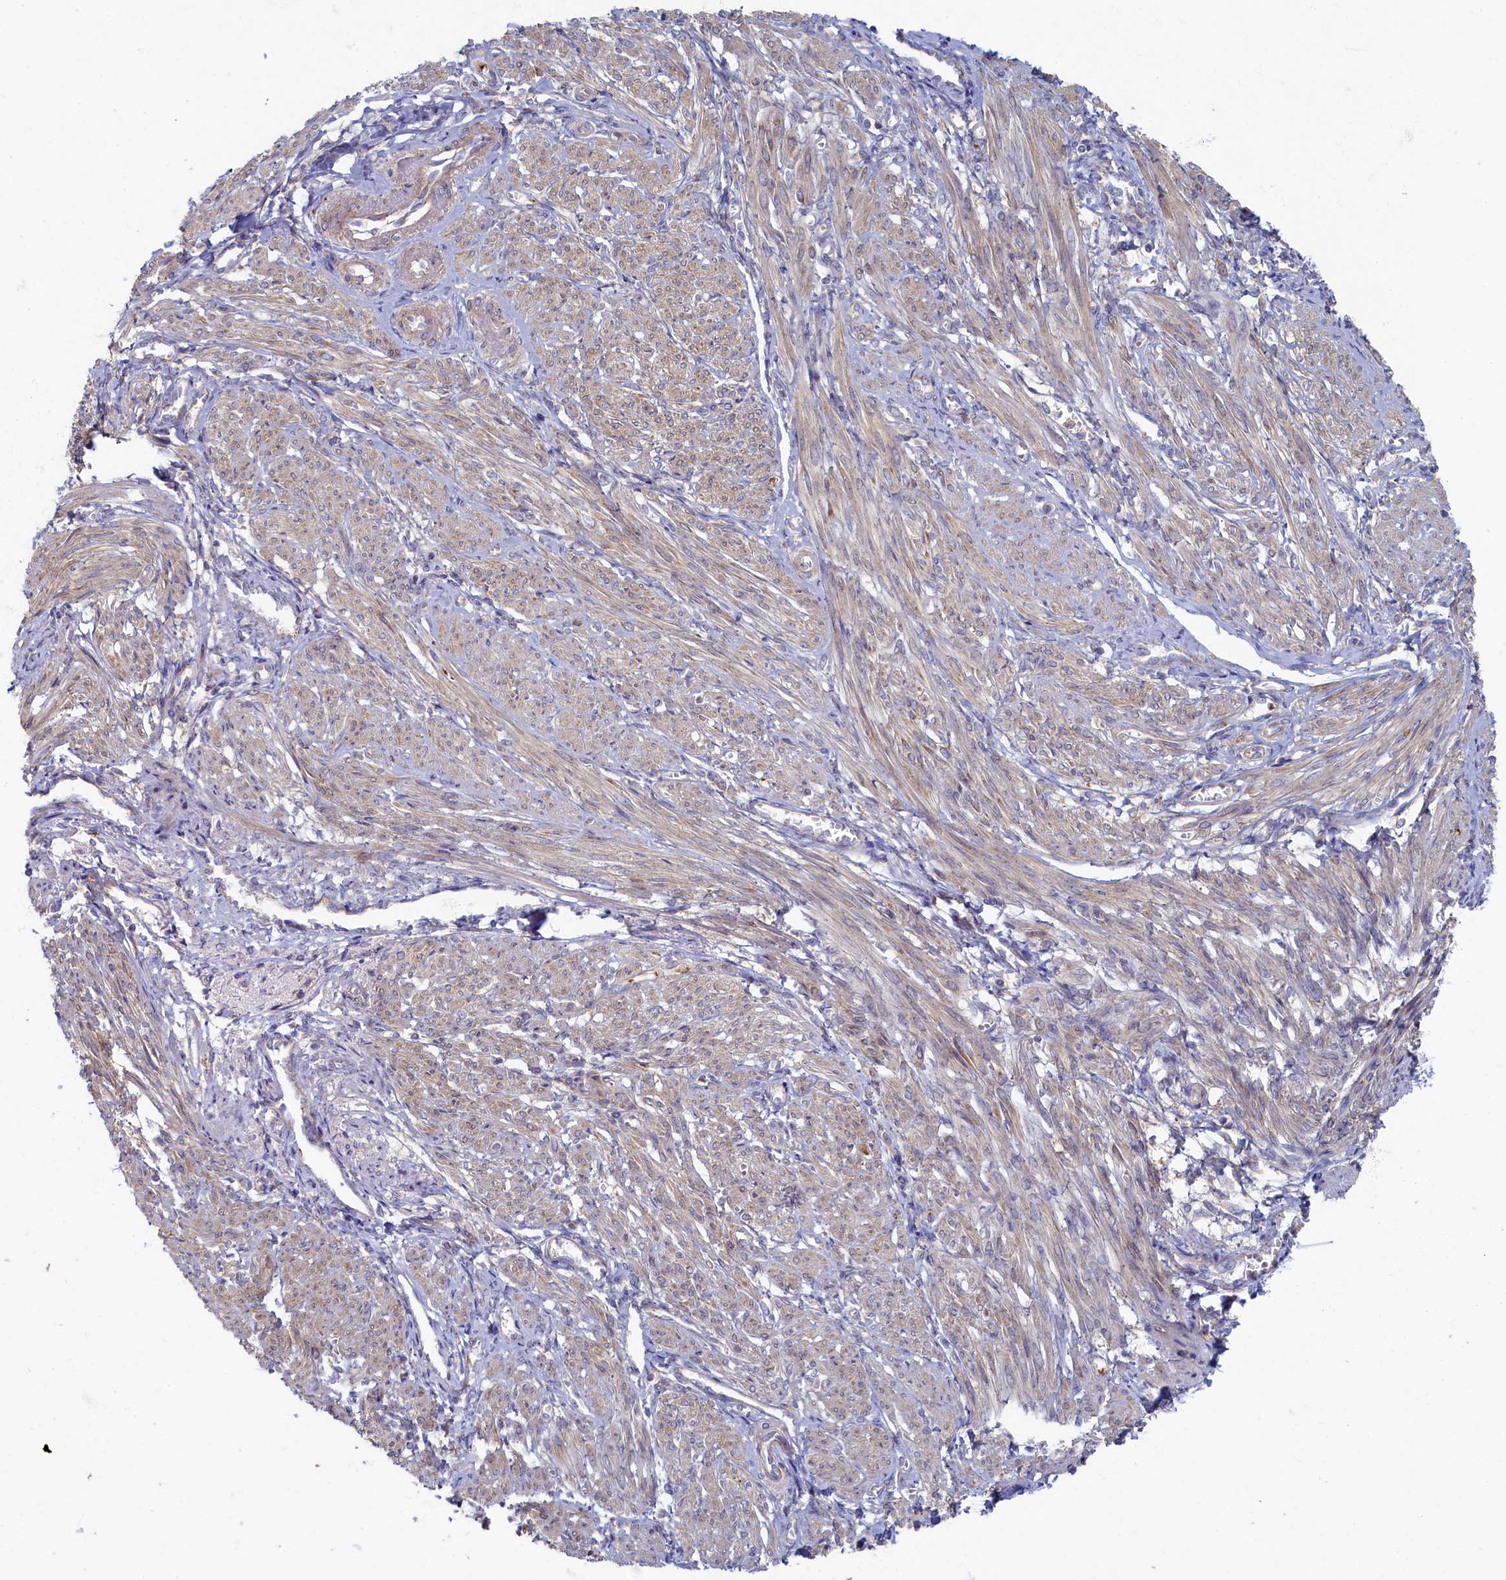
{"staining": {"intensity": "weak", "quantity": "25%-75%", "location": "cytoplasmic/membranous"}, "tissue": "smooth muscle", "cell_type": "Smooth muscle cells", "image_type": "normal", "snomed": [{"axis": "morphology", "description": "Normal tissue, NOS"}, {"axis": "topography", "description": "Smooth muscle"}], "caption": "Immunohistochemistry staining of unremarkable smooth muscle, which displays low levels of weak cytoplasmic/membranous positivity in about 25%-75% of smooth muscle cells indicating weak cytoplasmic/membranous protein expression. The staining was performed using DAB (brown) for protein detection and nuclei were counterstained in hematoxylin (blue).", "gene": "PSMG2", "patient": {"sex": "female", "age": 39}}